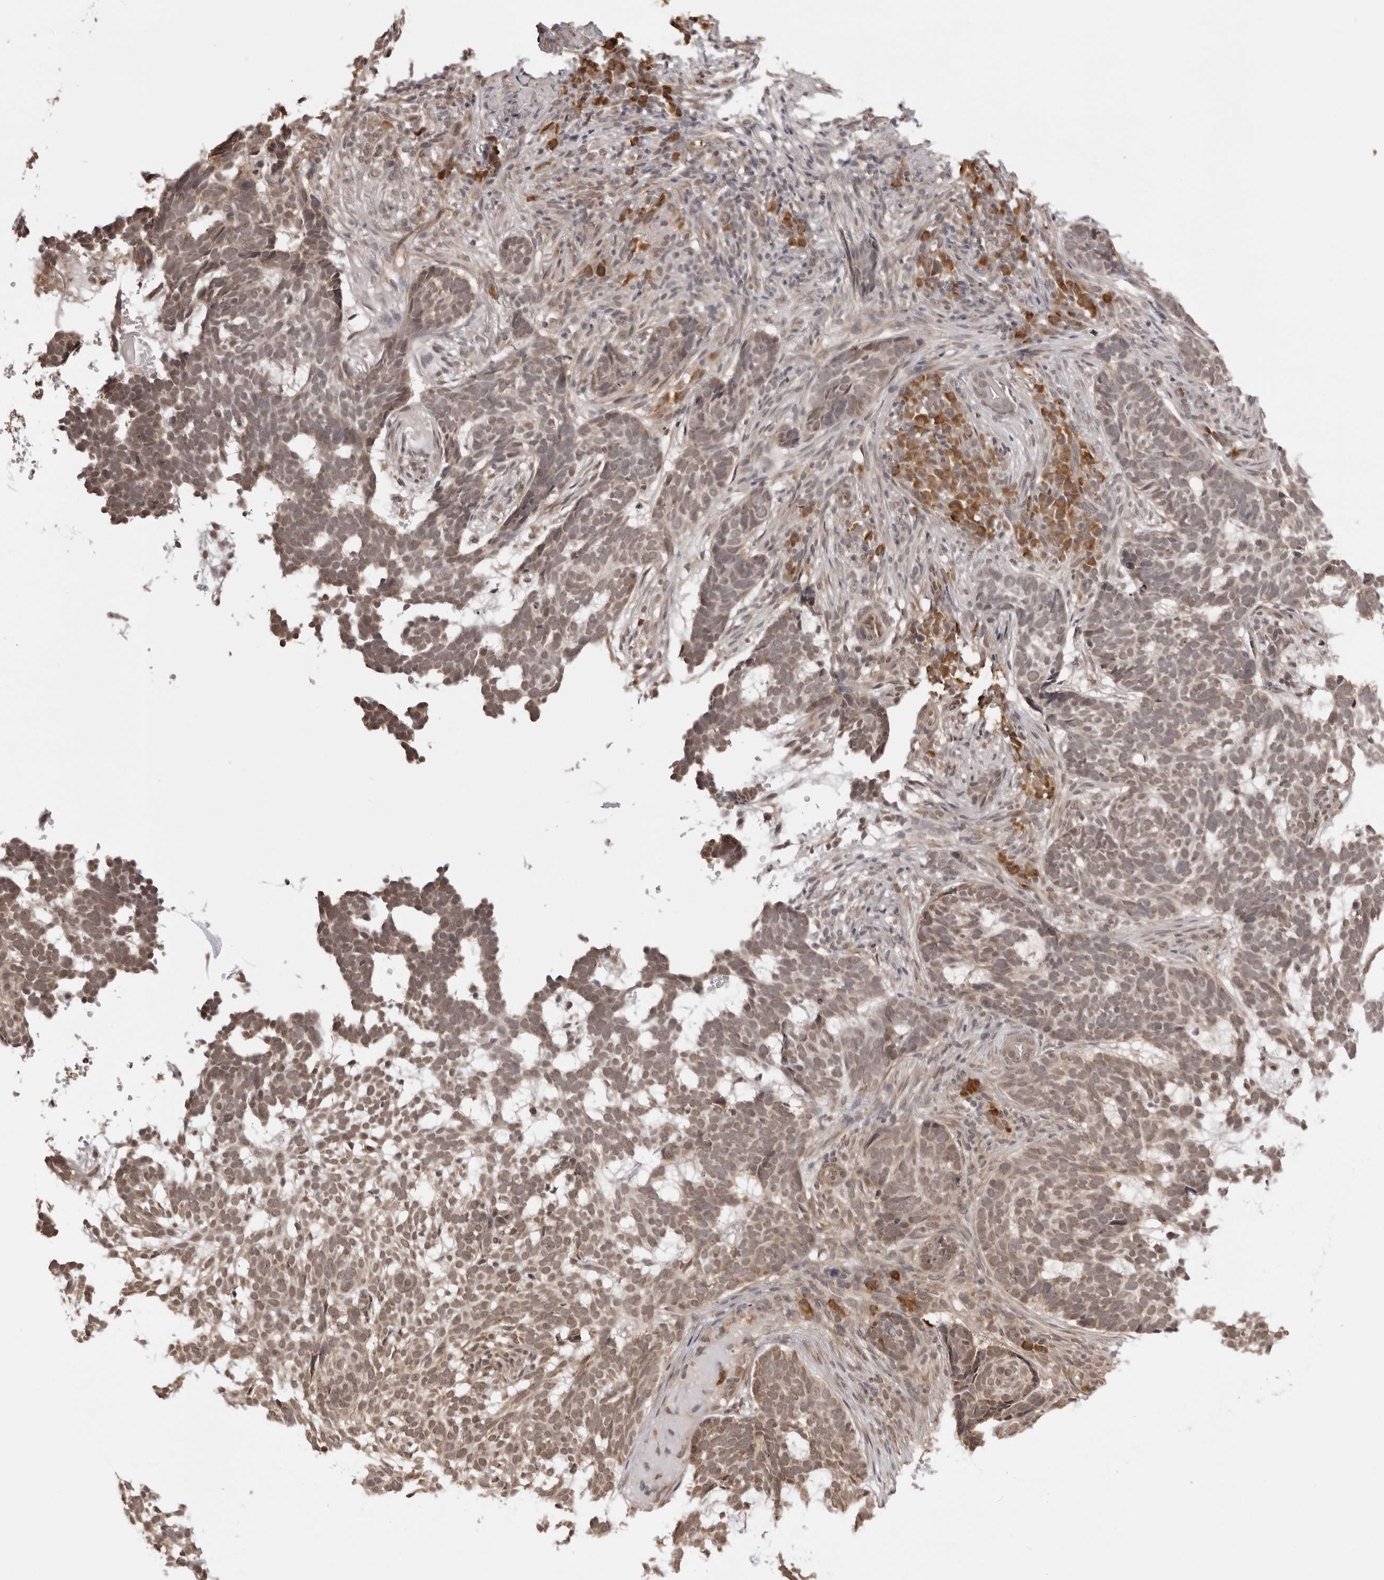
{"staining": {"intensity": "weak", "quantity": ">75%", "location": "cytoplasmic/membranous,nuclear"}, "tissue": "skin cancer", "cell_type": "Tumor cells", "image_type": "cancer", "snomed": [{"axis": "morphology", "description": "Basal cell carcinoma"}, {"axis": "topography", "description": "Skin"}], "caption": "Protein expression analysis of human basal cell carcinoma (skin) reveals weak cytoplasmic/membranous and nuclear positivity in about >75% of tumor cells.", "gene": "ZC3H11A", "patient": {"sex": "male", "age": 85}}